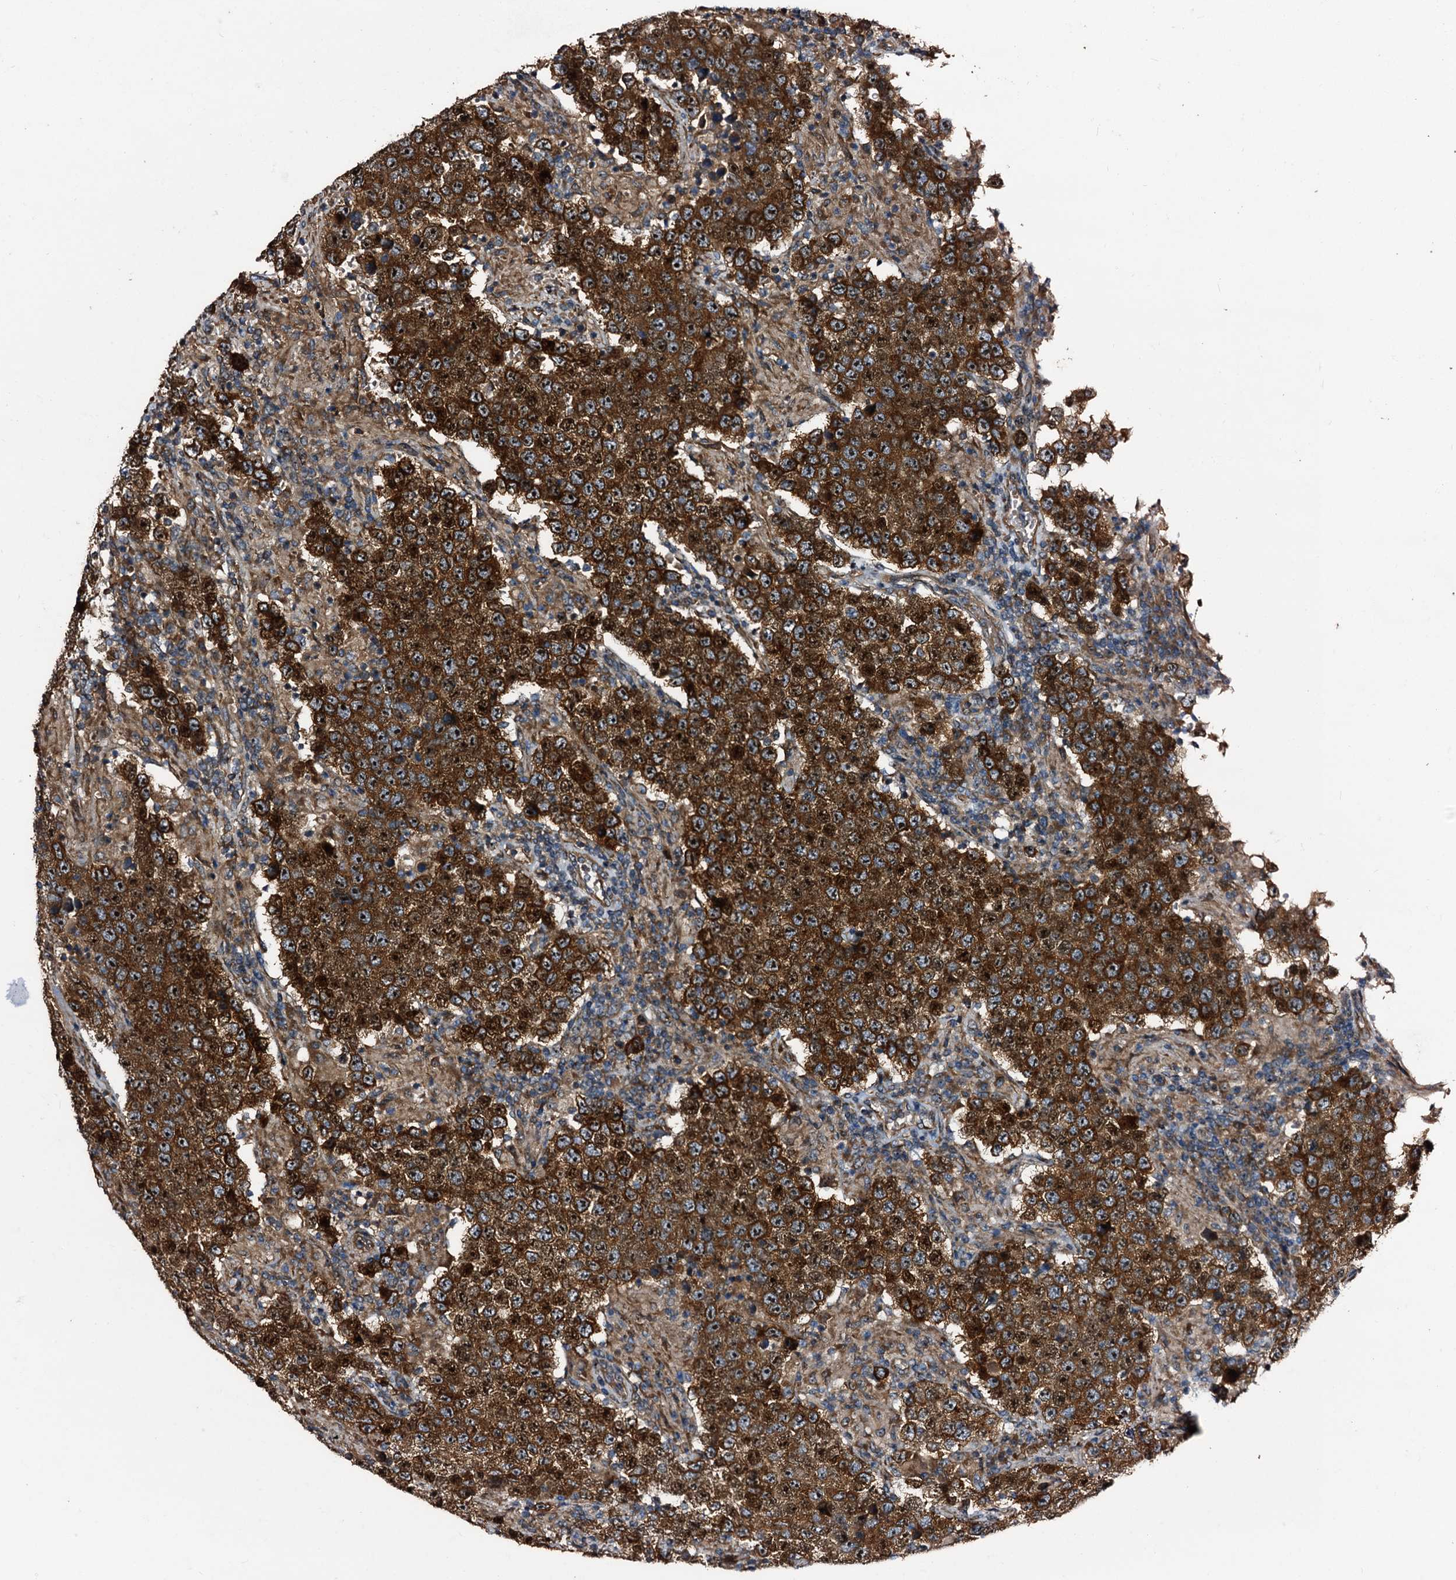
{"staining": {"intensity": "strong", "quantity": ">75%", "location": "cytoplasmic/membranous,nuclear"}, "tissue": "testis cancer", "cell_type": "Tumor cells", "image_type": "cancer", "snomed": [{"axis": "morphology", "description": "Normal tissue, NOS"}, {"axis": "morphology", "description": "Urothelial carcinoma, High grade"}, {"axis": "morphology", "description": "Seminoma, NOS"}, {"axis": "morphology", "description": "Carcinoma, Embryonal, NOS"}, {"axis": "topography", "description": "Urinary bladder"}, {"axis": "topography", "description": "Testis"}], "caption": "The immunohistochemical stain labels strong cytoplasmic/membranous and nuclear positivity in tumor cells of testis cancer (seminoma) tissue.", "gene": "PEX5", "patient": {"sex": "male", "age": 41}}